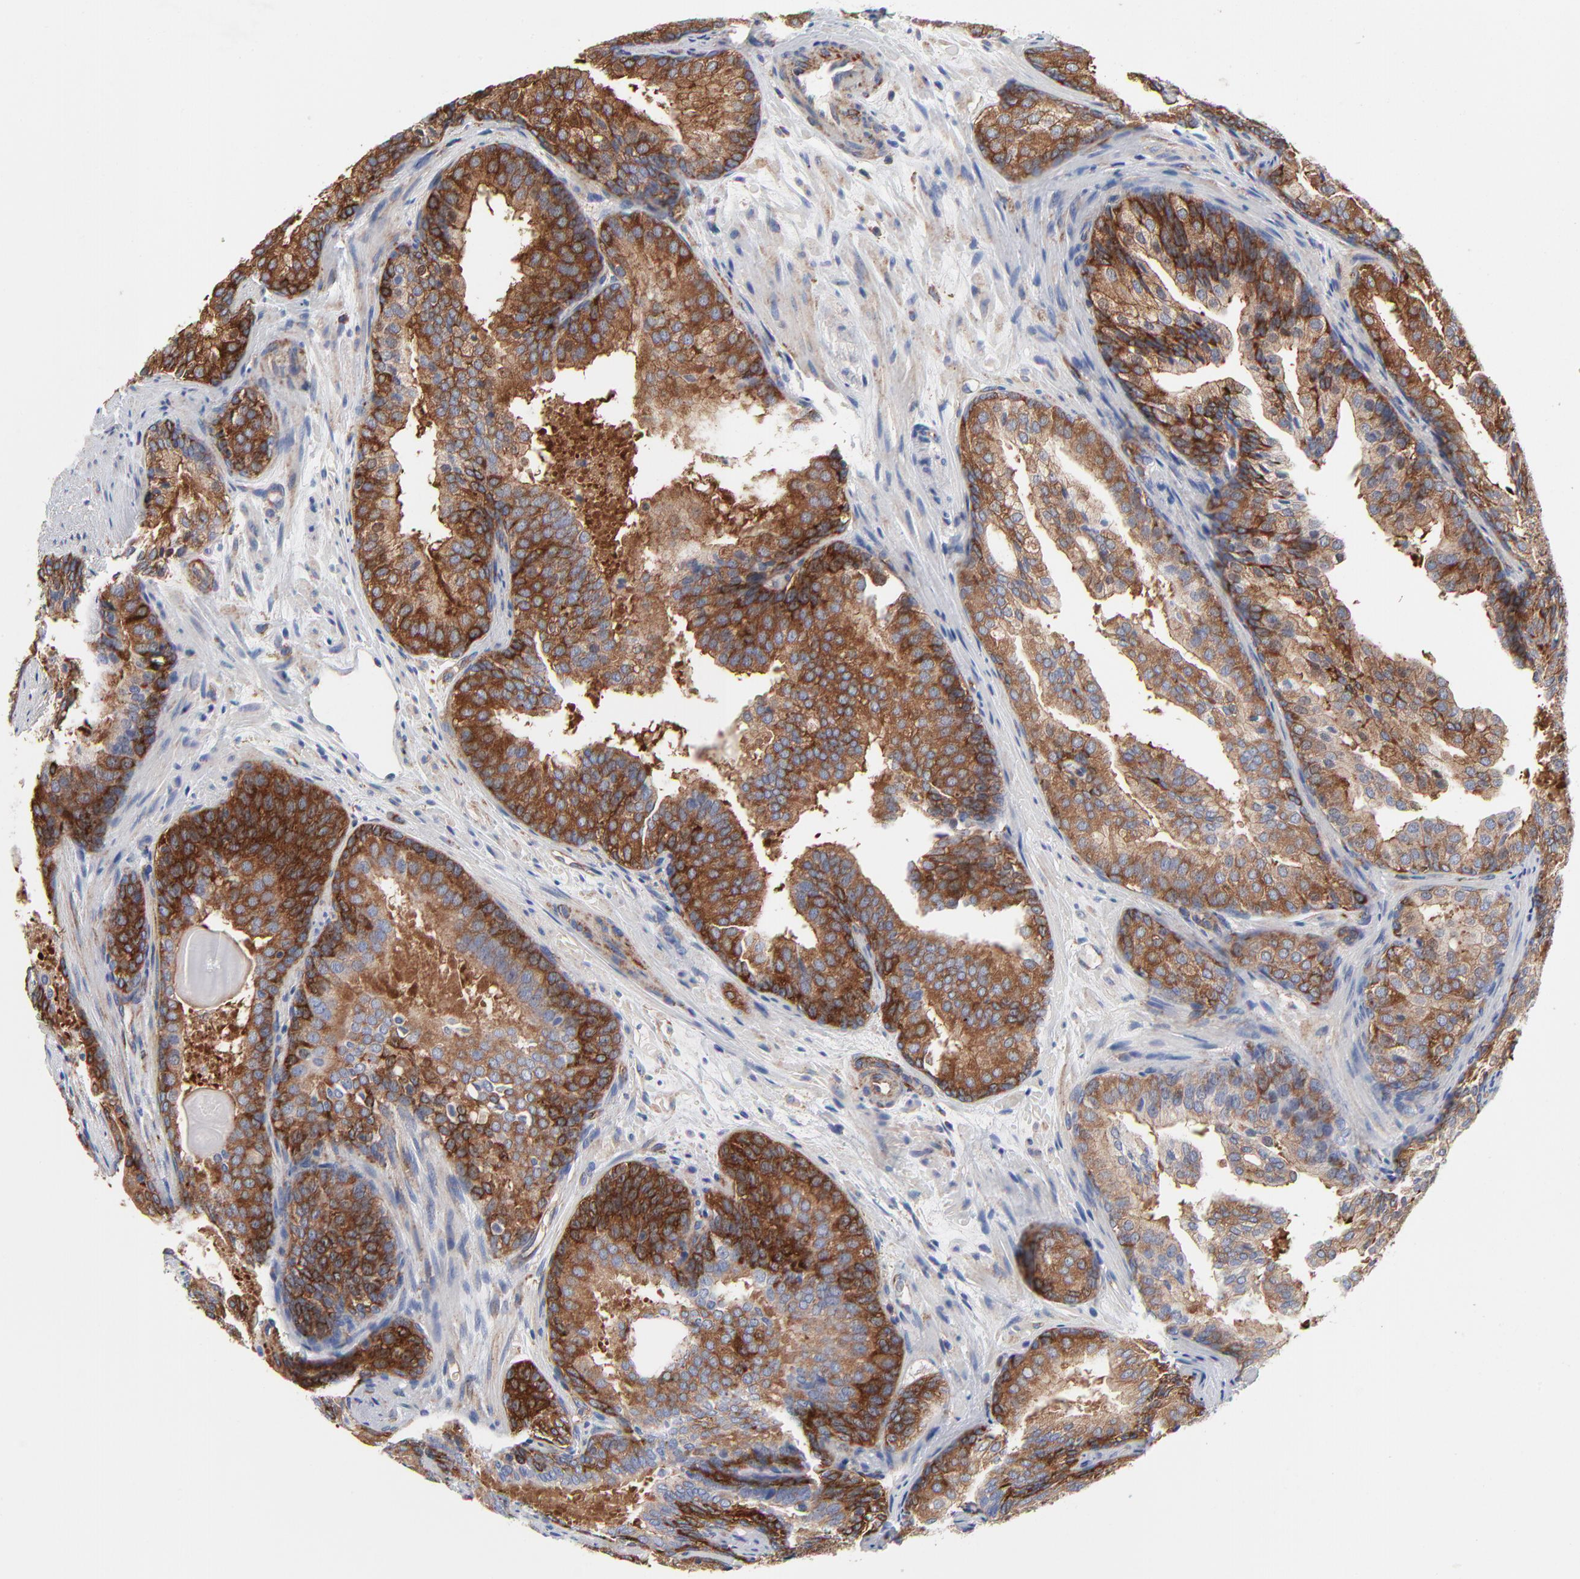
{"staining": {"intensity": "strong", "quantity": ">75%", "location": "cytoplasmic/membranous"}, "tissue": "prostate cancer", "cell_type": "Tumor cells", "image_type": "cancer", "snomed": [{"axis": "morphology", "description": "Adenocarcinoma, Low grade"}, {"axis": "topography", "description": "Prostate"}], "caption": "Strong cytoplasmic/membranous expression is seen in approximately >75% of tumor cells in prostate cancer.", "gene": "CD2AP", "patient": {"sex": "male", "age": 69}}